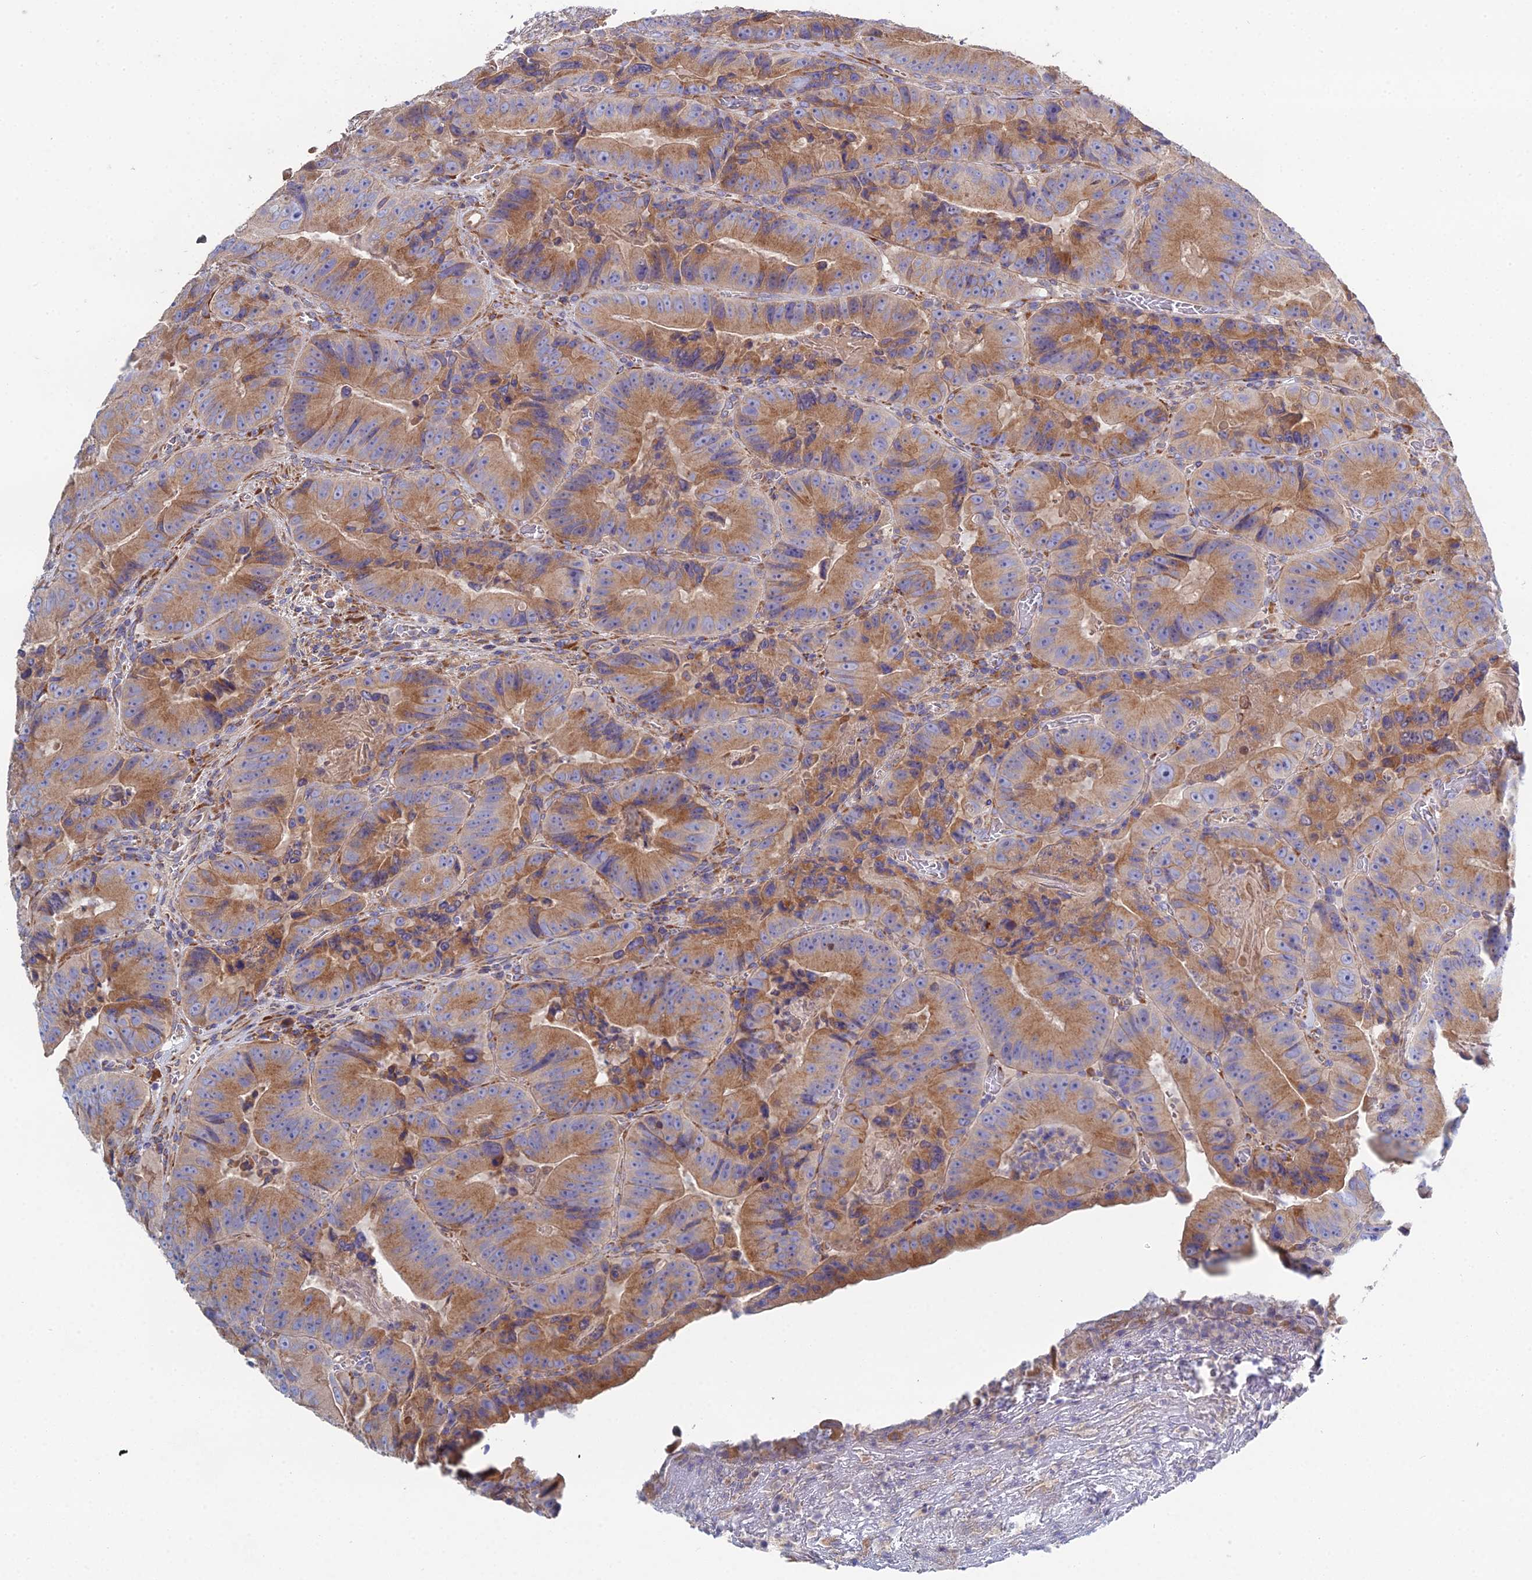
{"staining": {"intensity": "moderate", "quantity": "25%-75%", "location": "cytoplasmic/membranous"}, "tissue": "colorectal cancer", "cell_type": "Tumor cells", "image_type": "cancer", "snomed": [{"axis": "morphology", "description": "Adenocarcinoma, NOS"}, {"axis": "topography", "description": "Colon"}], "caption": "About 25%-75% of tumor cells in colorectal cancer show moderate cytoplasmic/membranous protein expression as visualized by brown immunohistochemical staining.", "gene": "CLCN3", "patient": {"sex": "female", "age": 86}}